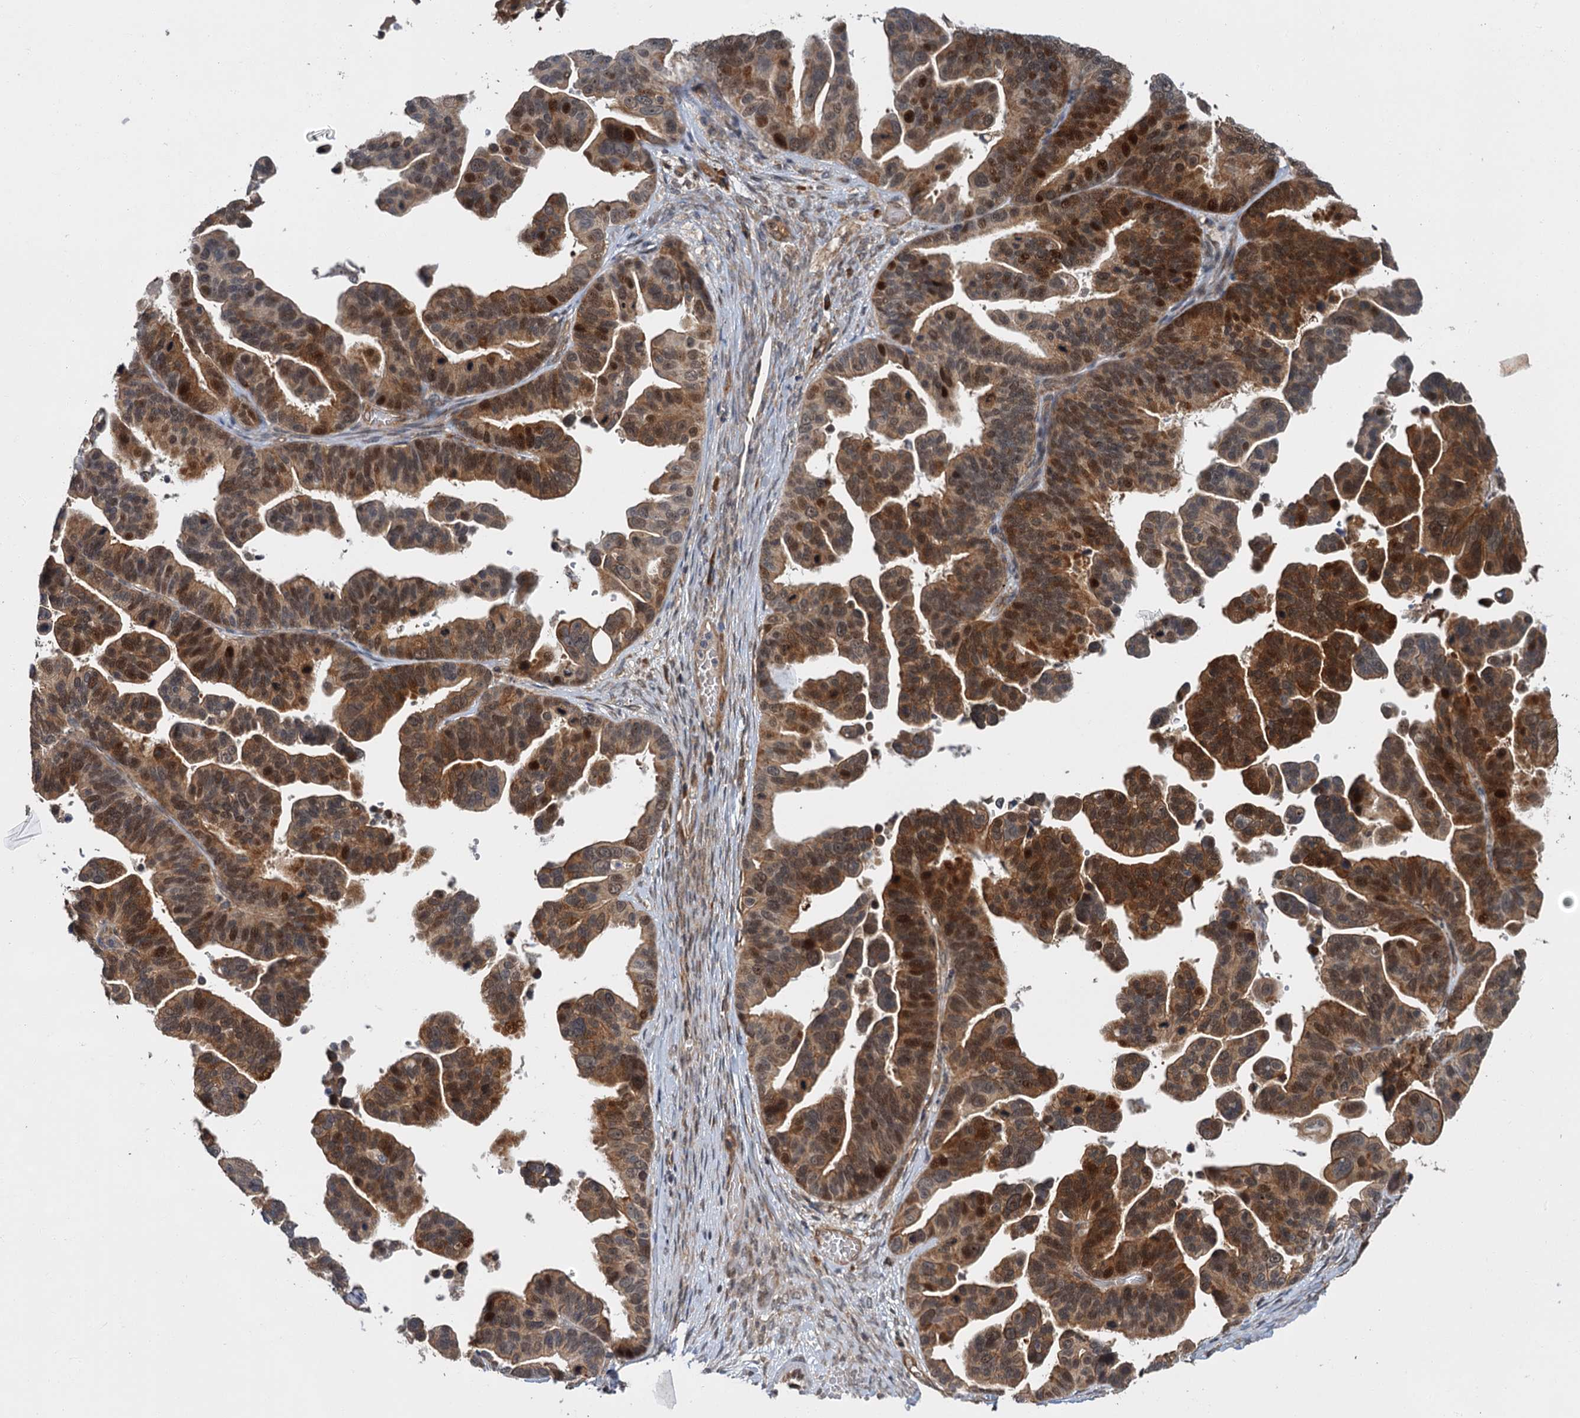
{"staining": {"intensity": "moderate", "quantity": "25%-75%", "location": "cytoplasmic/membranous,nuclear"}, "tissue": "ovarian cancer", "cell_type": "Tumor cells", "image_type": "cancer", "snomed": [{"axis": "morphology", "description": "Cystadenocarcinoma, serous, NOS"}, {"axis": "topography", "description": "Ovary"}], "caption": "IHC (DAB) staining of ovarian cancer reveals moderate cytoplasmic/membranous and nuclear protein staining in approximately 25%-75% of tumor cells. The protein is stained brown, and the nuclei are stained in blue (DAB (3,3'-diaminobenzidine) IHC with brightfield microscopy, high magnification).", "gene": "KANSL2", "patient": {"sex": "female", "age": 56}}